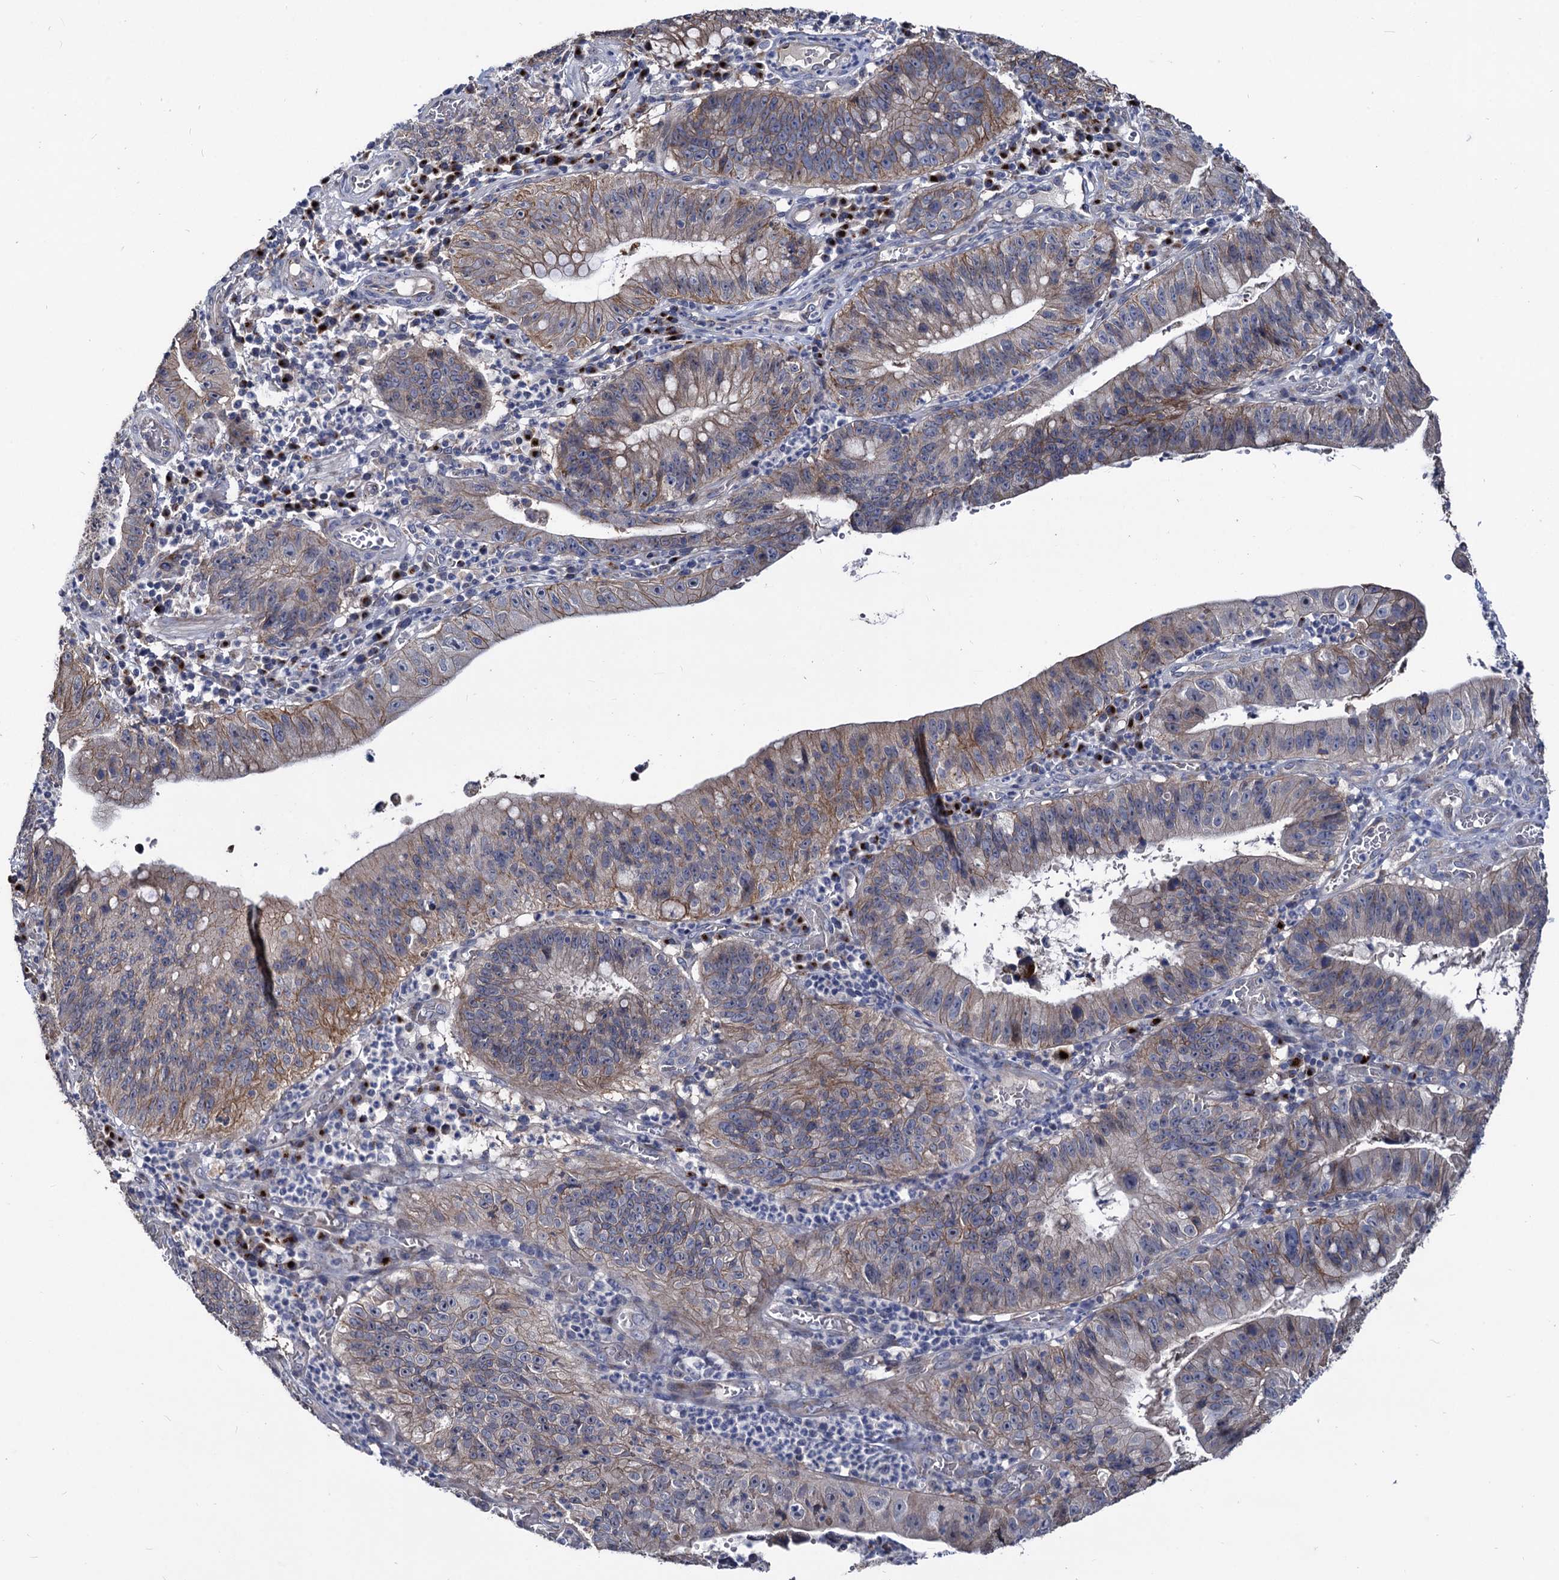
{"staining": {"intensity": "moderate", "quantity": "25%-75%", "location": "cytoplasmic/membranous"}, "tissue": "stomach cancer", "cell_type": "Tumor cells", "image_type": "cancer", "snomed": [{"axis": "morphology", "description": "Adenocarcinoma, NOS"}, {"axis": "topography", "description": "Stomach"}], "caption": "Adenocarcinoma (stomach) was stained to show a protein in brown. There is medium levels of moderate cytoplasmic/membranous expression in approximately 25%-75% of tumor cells.", "gene": "SMAGP", "patient": {"sex": "male", "age": 59}}